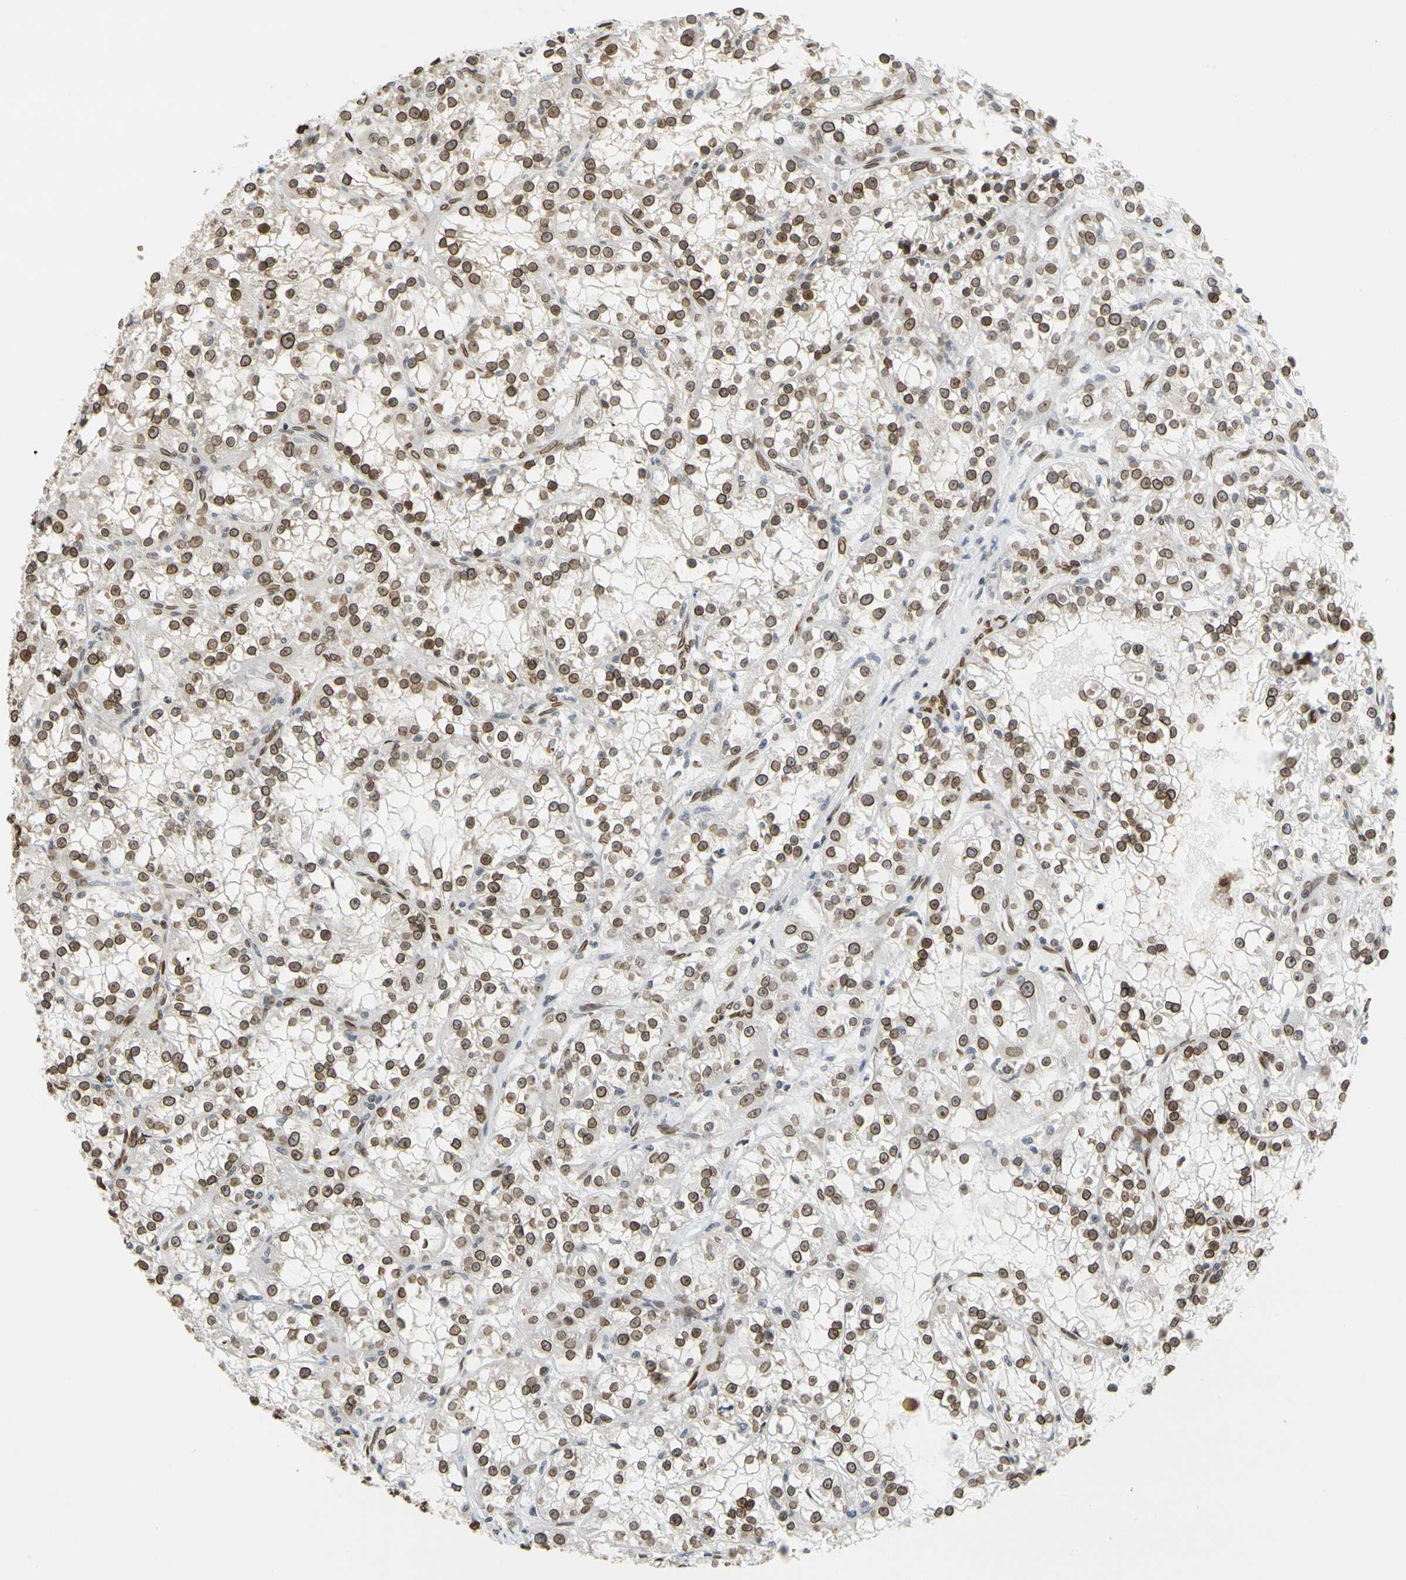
{"staining": {"intensity": "strong", "quantity": ">75%", "location": "cytoplasmic/membranous,nuclear"}, "tissue": "renal cancer", "cell_type": "Tumor cells", "image_type": "cancer", "snomed": [{"axis": "morphology", "description": "Adenocarcinoma, NOS"}, {"axis": "topography", "description": "Kidney"}], "caption": "Immunohistochemistry histopathology image of human renal cancer (adenocarcinoma) stained for a protein (brown), which demonstrates high levels of strong cytoplasmic/membranous and nuclear staining in about >75% of tumor cells.", "gene": "SUN1", "patient": {"sex": "female", "age": 52}}